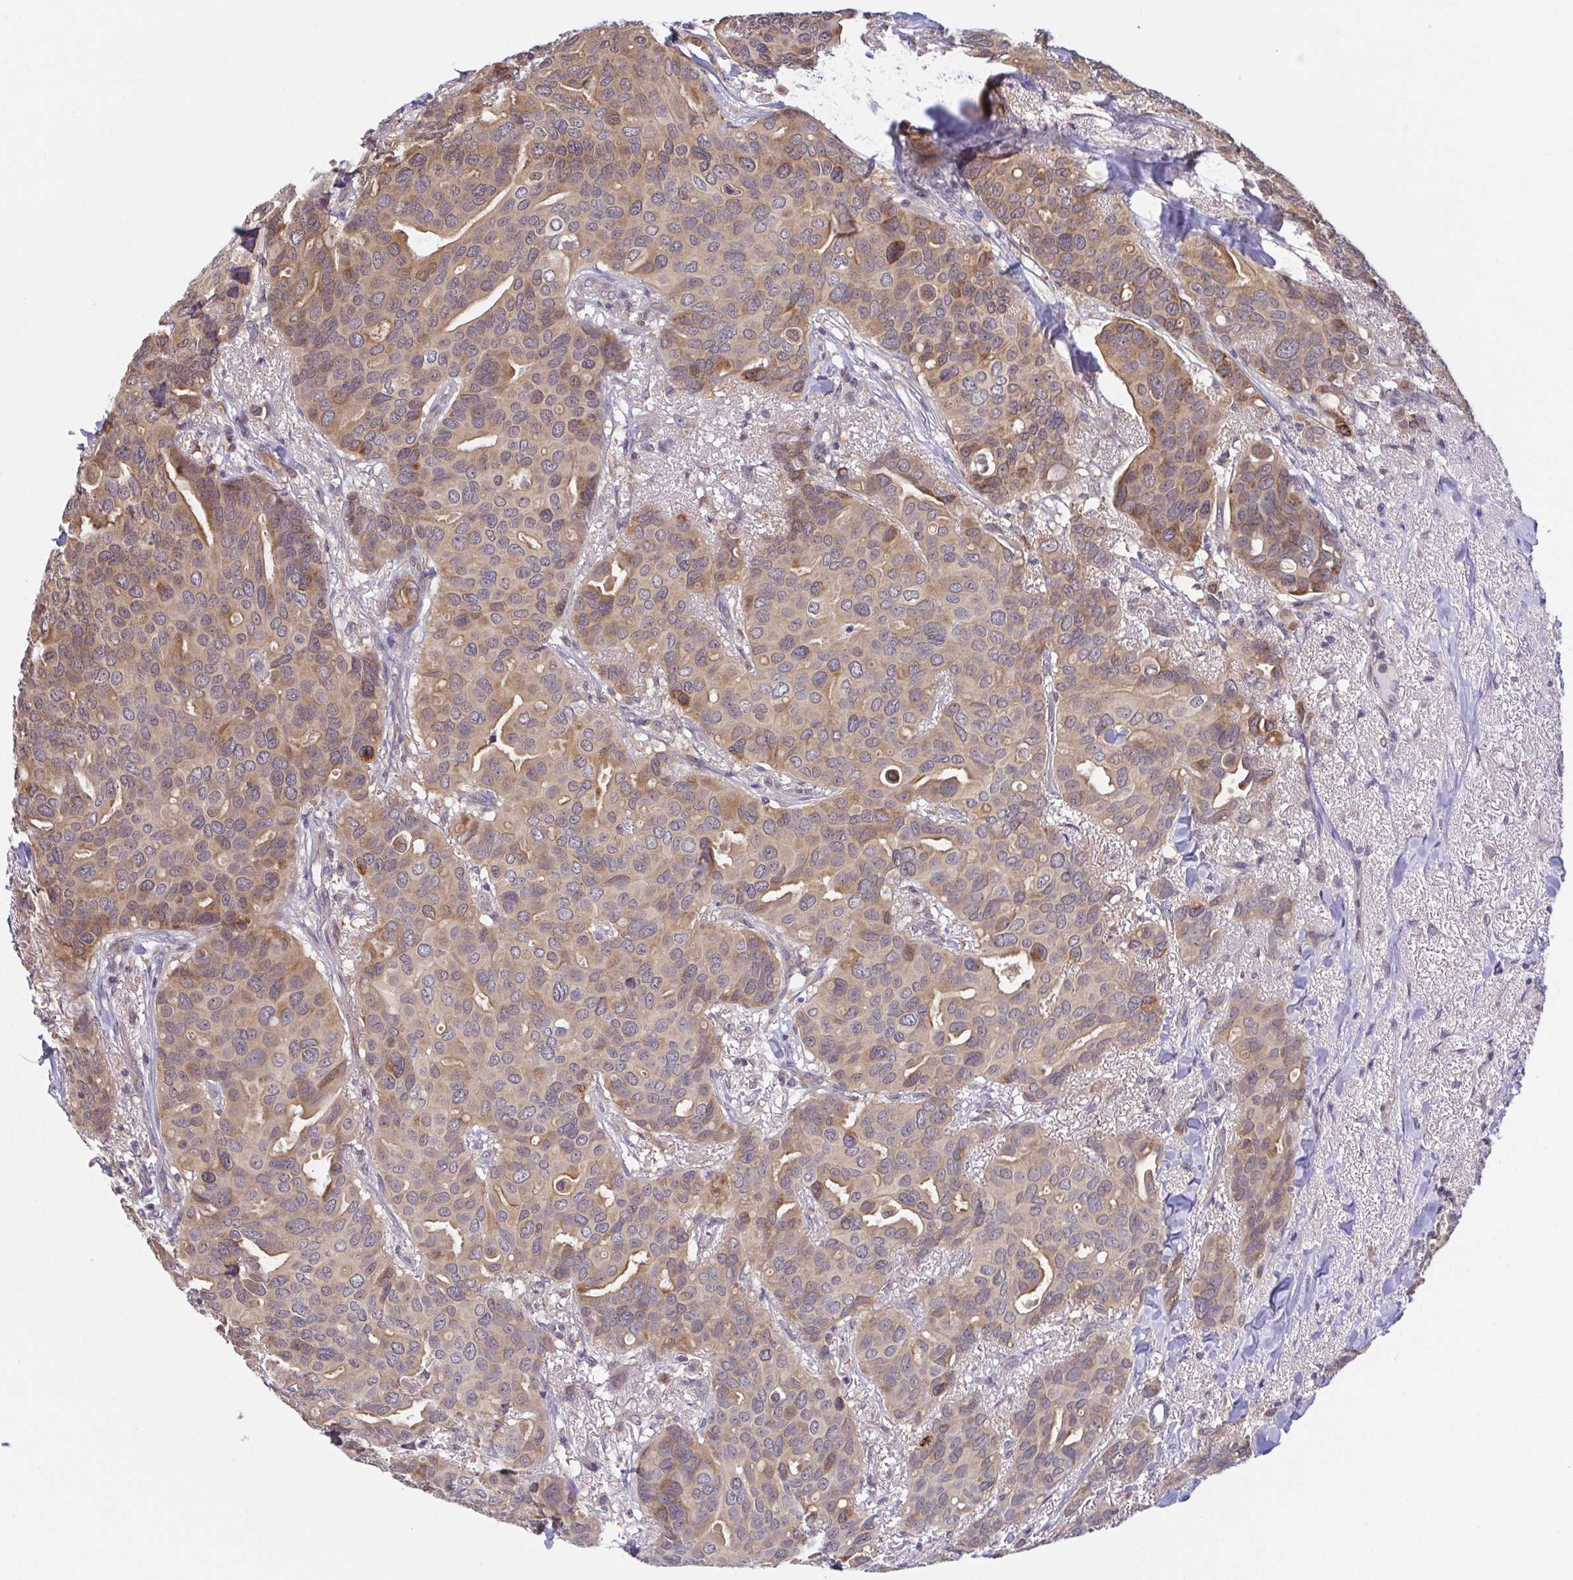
{"staining": {"intensity": "weak", "quantity": ">75%", "location": "cytoplasmic/membranous,nuclear"}, "tissue": "breast cancer", "cell_type": "Tumor cells", "image_type": "cancer", "snomed": [{"axis": "morphology", "description": "Duct carcinoma"}, {"axis": "topography", "description": "Breast"}], "caption": "The immunohistochemical stain highlights weak cytoplasmic/membranous and nuclear expression in tumor cells of breast cancer (invasive ductal carcinoma) tissue. (brown staining indicates protein expression, while blue staining denotes nuclei).", "gene": "BCL2L1", "patient": {"sex": "female", "age": 54}}